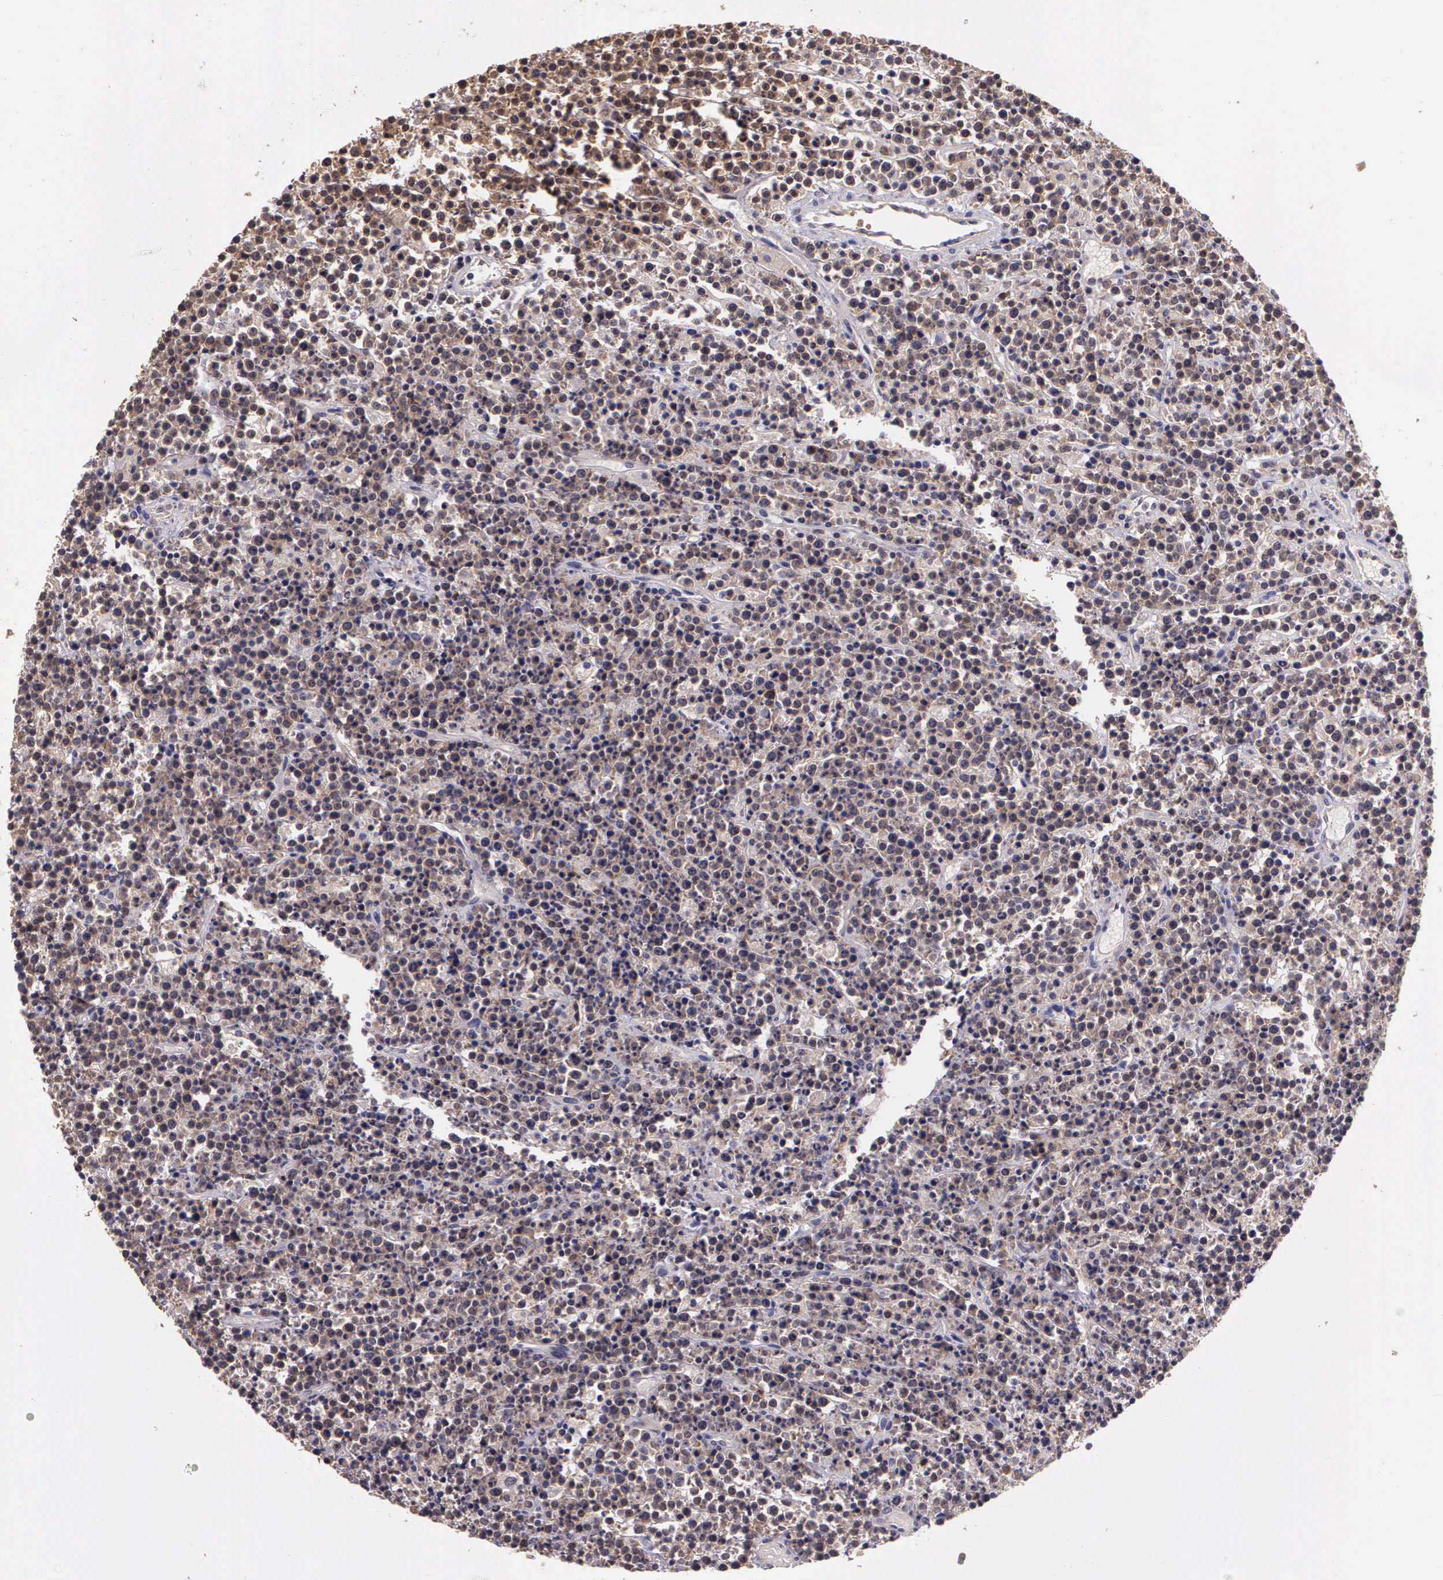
{"staining": {"intensity": "weak", "quantity": "25%-75%", "location": "cytoplasmic/membranous,nuclear"}, "tissue": "lymphoma", "cell_type": "Tumor cells", "image_type": "cancer", "snomed": [{"axis": "morphology", "description": "Malignant lymphoma, non-Hodgkin's type, High grade"}, {"axis": "topography", "description": "Ovary"}], "caption": "A brown stain shows weak cytoplasmic/membranous and nuclear staining of a protein in human lymphoma tumor cells.", "gene": "IGBP1", "patient": {"sex": "female", "age": 56}}